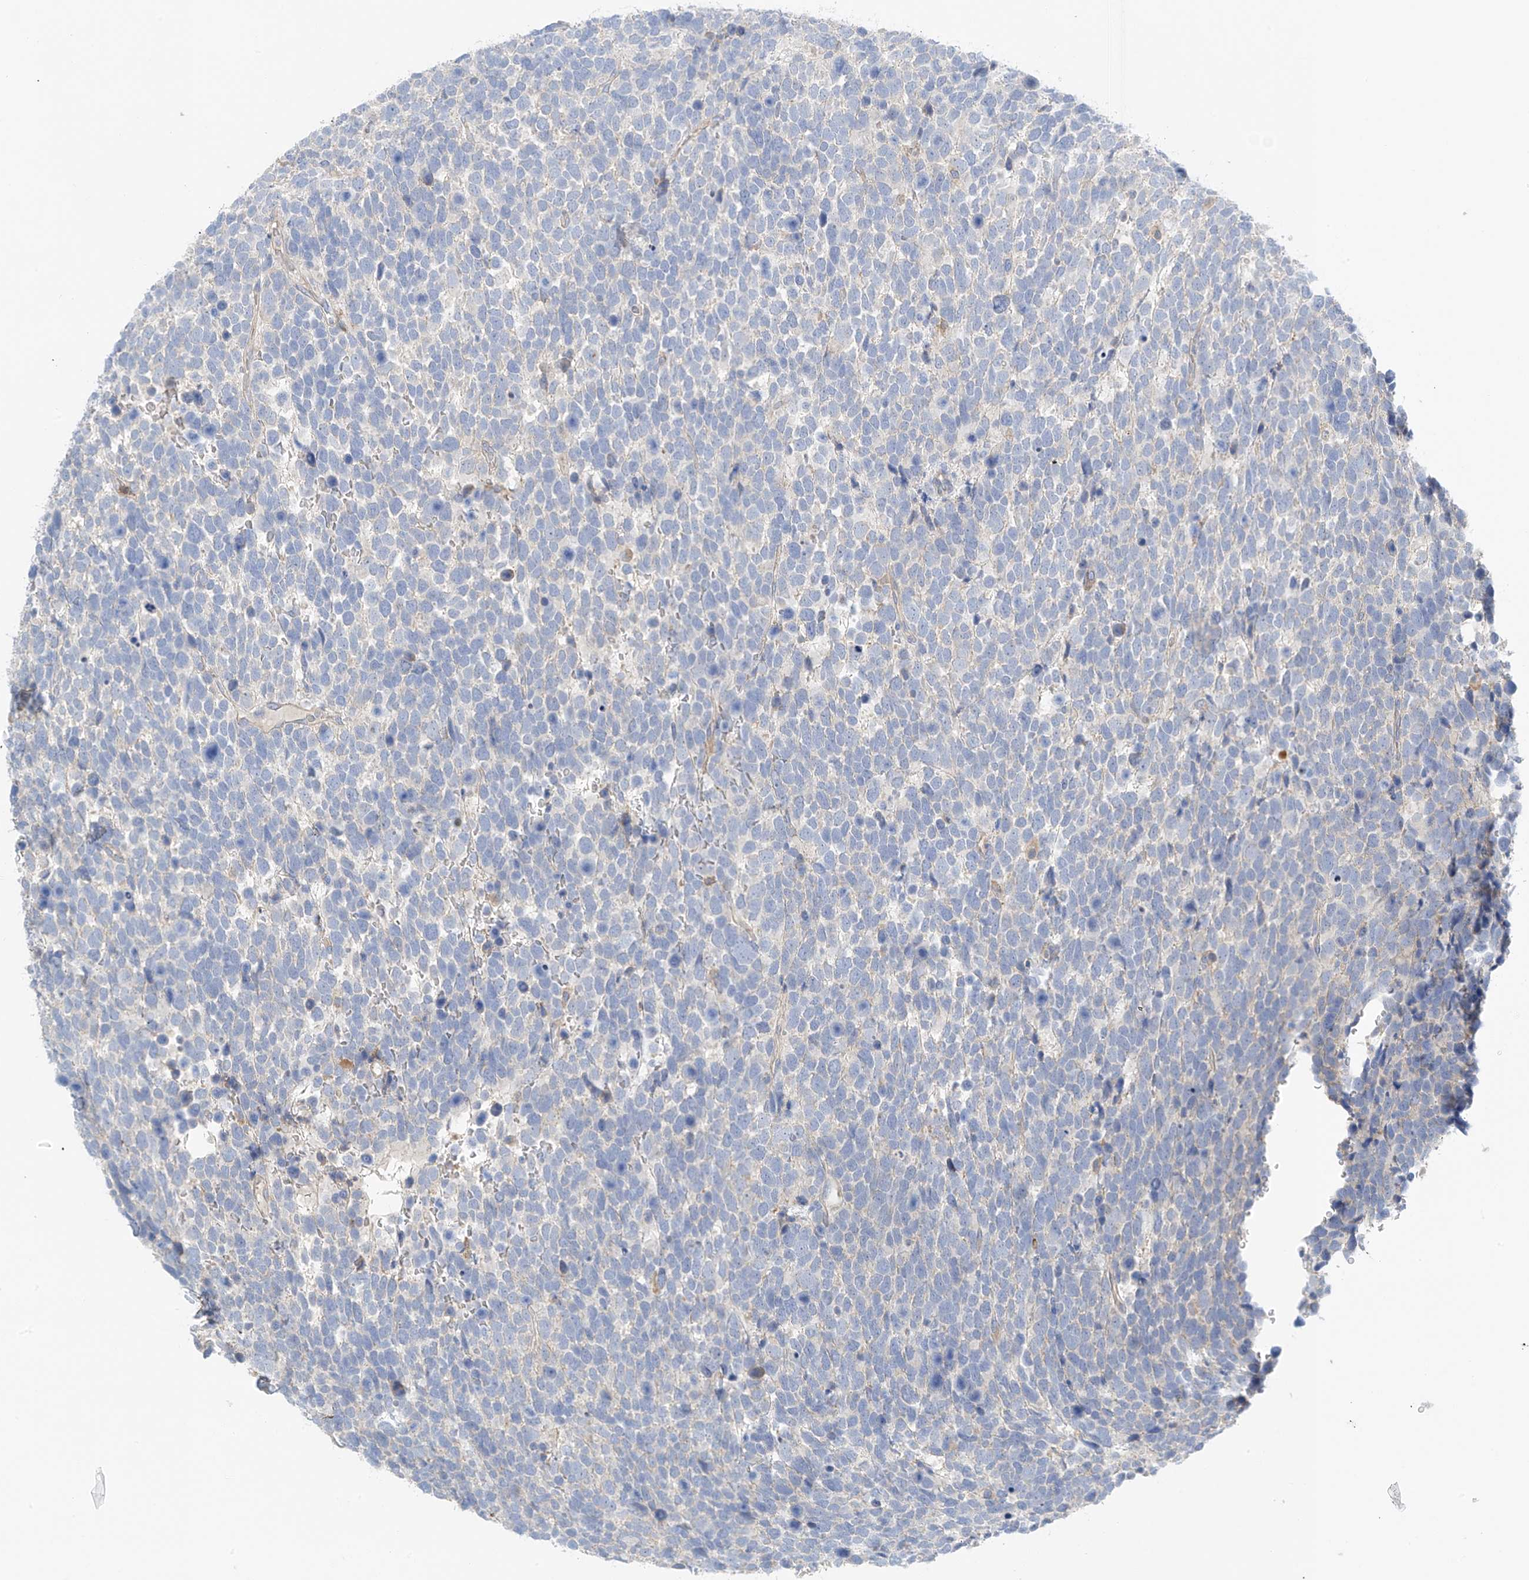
{"staining": {"intensity": "negative", "quantity": "none", "location": "none"}, "tissue": "urothelial cancer", "cell_type": "Tumor cells", "image_type": "cancer", "snomed": [{"axis": "morphology", "description": "Urothelial carcinoma, High grade"}, {"axis": "topography", "description": "Urinary bladder"}], "caption": "Image shows no protein positivity in tumor cells of urothelial cancer tissue.", "gene": "NALCN", "patient": {"sex": "female", "age": 82}}